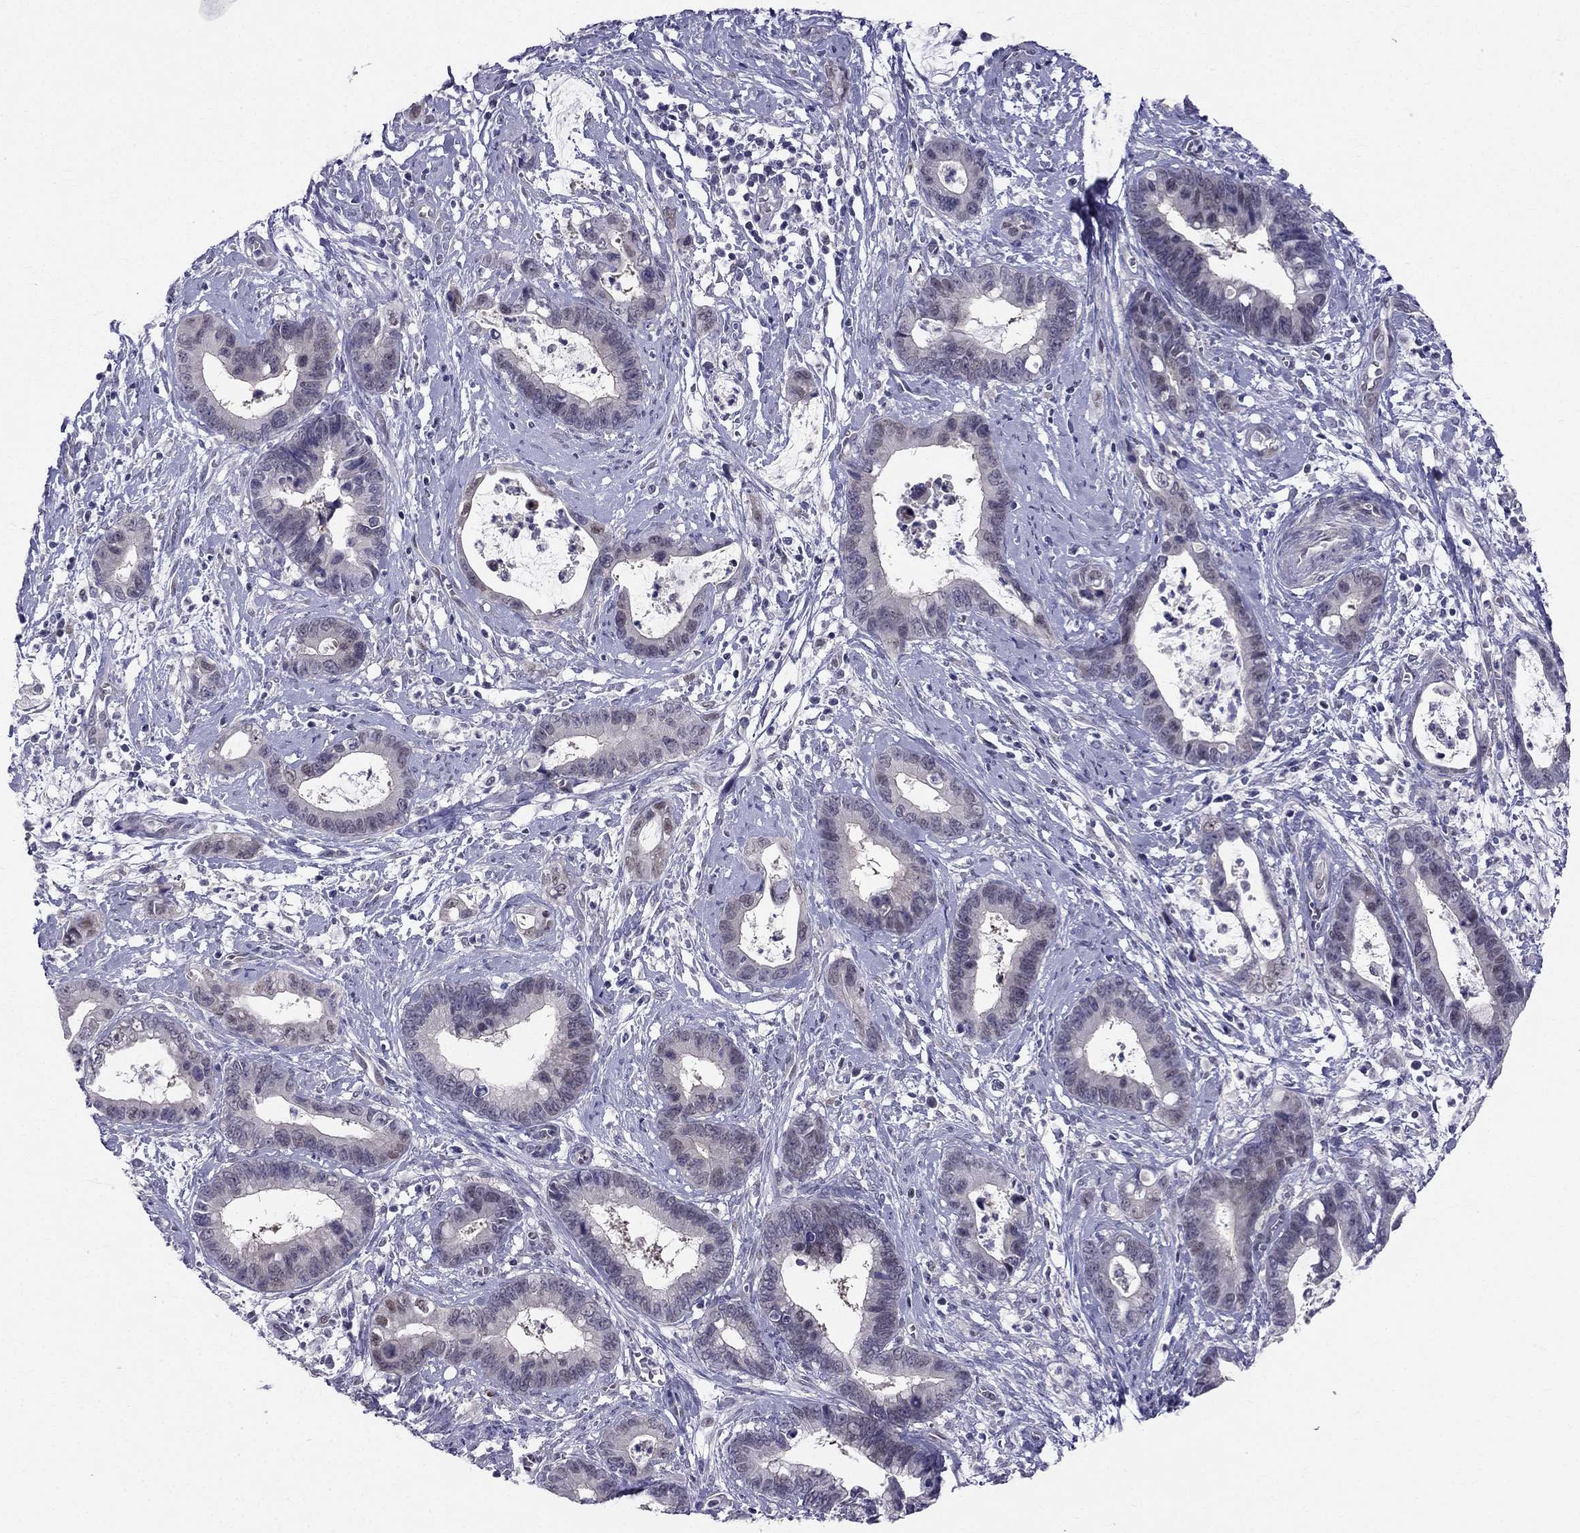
{"staining": {"intensity": "negative", "quantity": "none", "location": "none"}, "tissue": "cervical cancer", "cell_type": "Tumor cells", "image_type": "cancer", "snomed": [{"axis": "morphology", "description": "Adenocarcinoma, NOS"}, {"axis": "topography", "description": "Cervix"}], "caption": "The image reveals no significant expression in tumor cells of cervical adenocarcinoma.", "gene": "BAG5", "patient": {"sex": "female", "age": 44}}